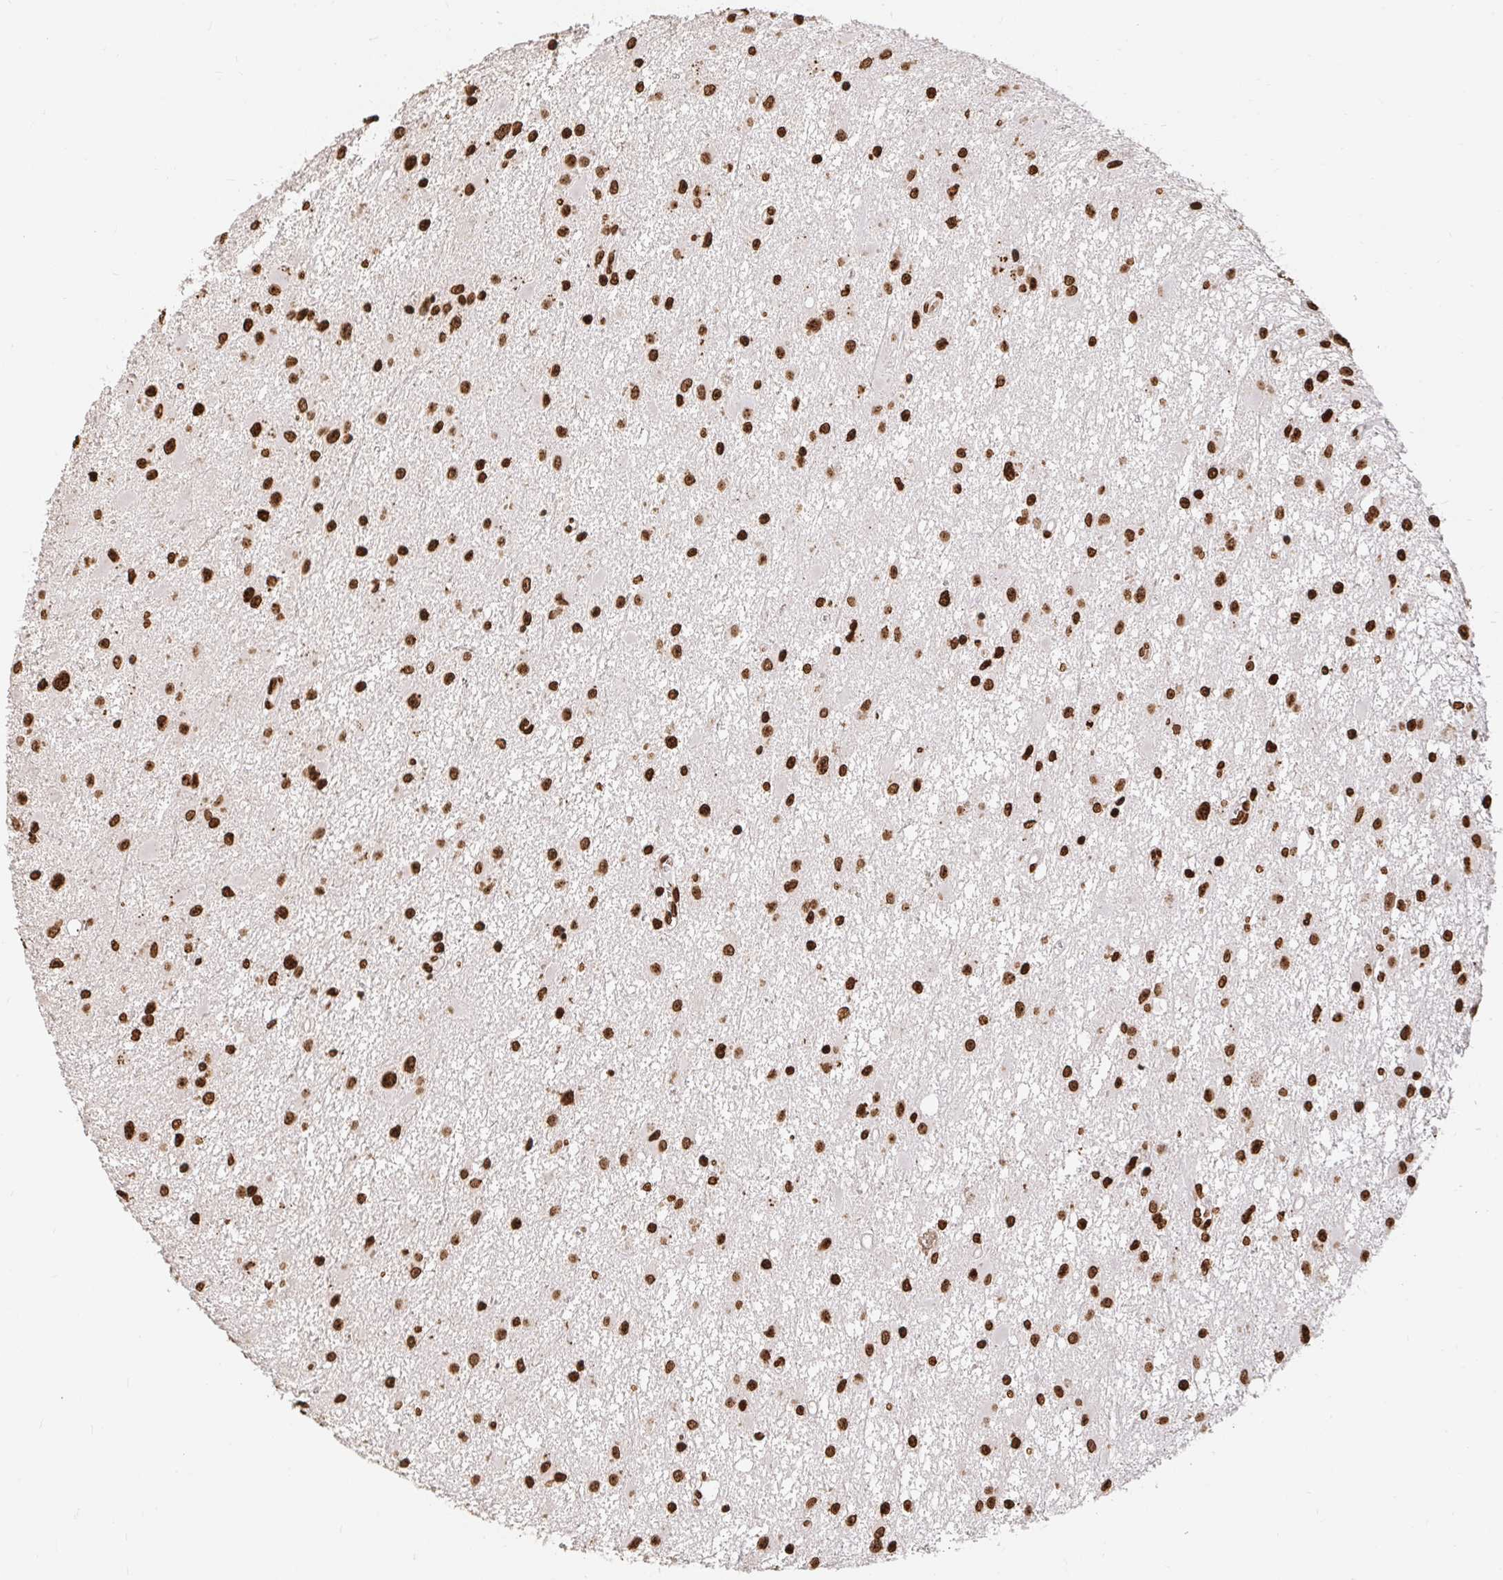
{"staining": {"intensity": "strong", "quantity": ">75%", "location": "nuclear"}, "tissue": "glioma", "cell_type": "Tumor cells", "image_type": "cancer", "snomed": [{"axis": "morphology", "description": "Glioma, malignant, High grade"}, {"axis": "topography", "description": "Brain"}], "caption": "Malignant glioma (high-grade) was stained to show a protein in brown. There is high levels of strong nuclear expression in about >75% of tumor cells. (DAB = brown stain, brightfield microscopy at high magnification).", "gene": "H2BC5", "patient": {"sex": "male", "age": 54}}